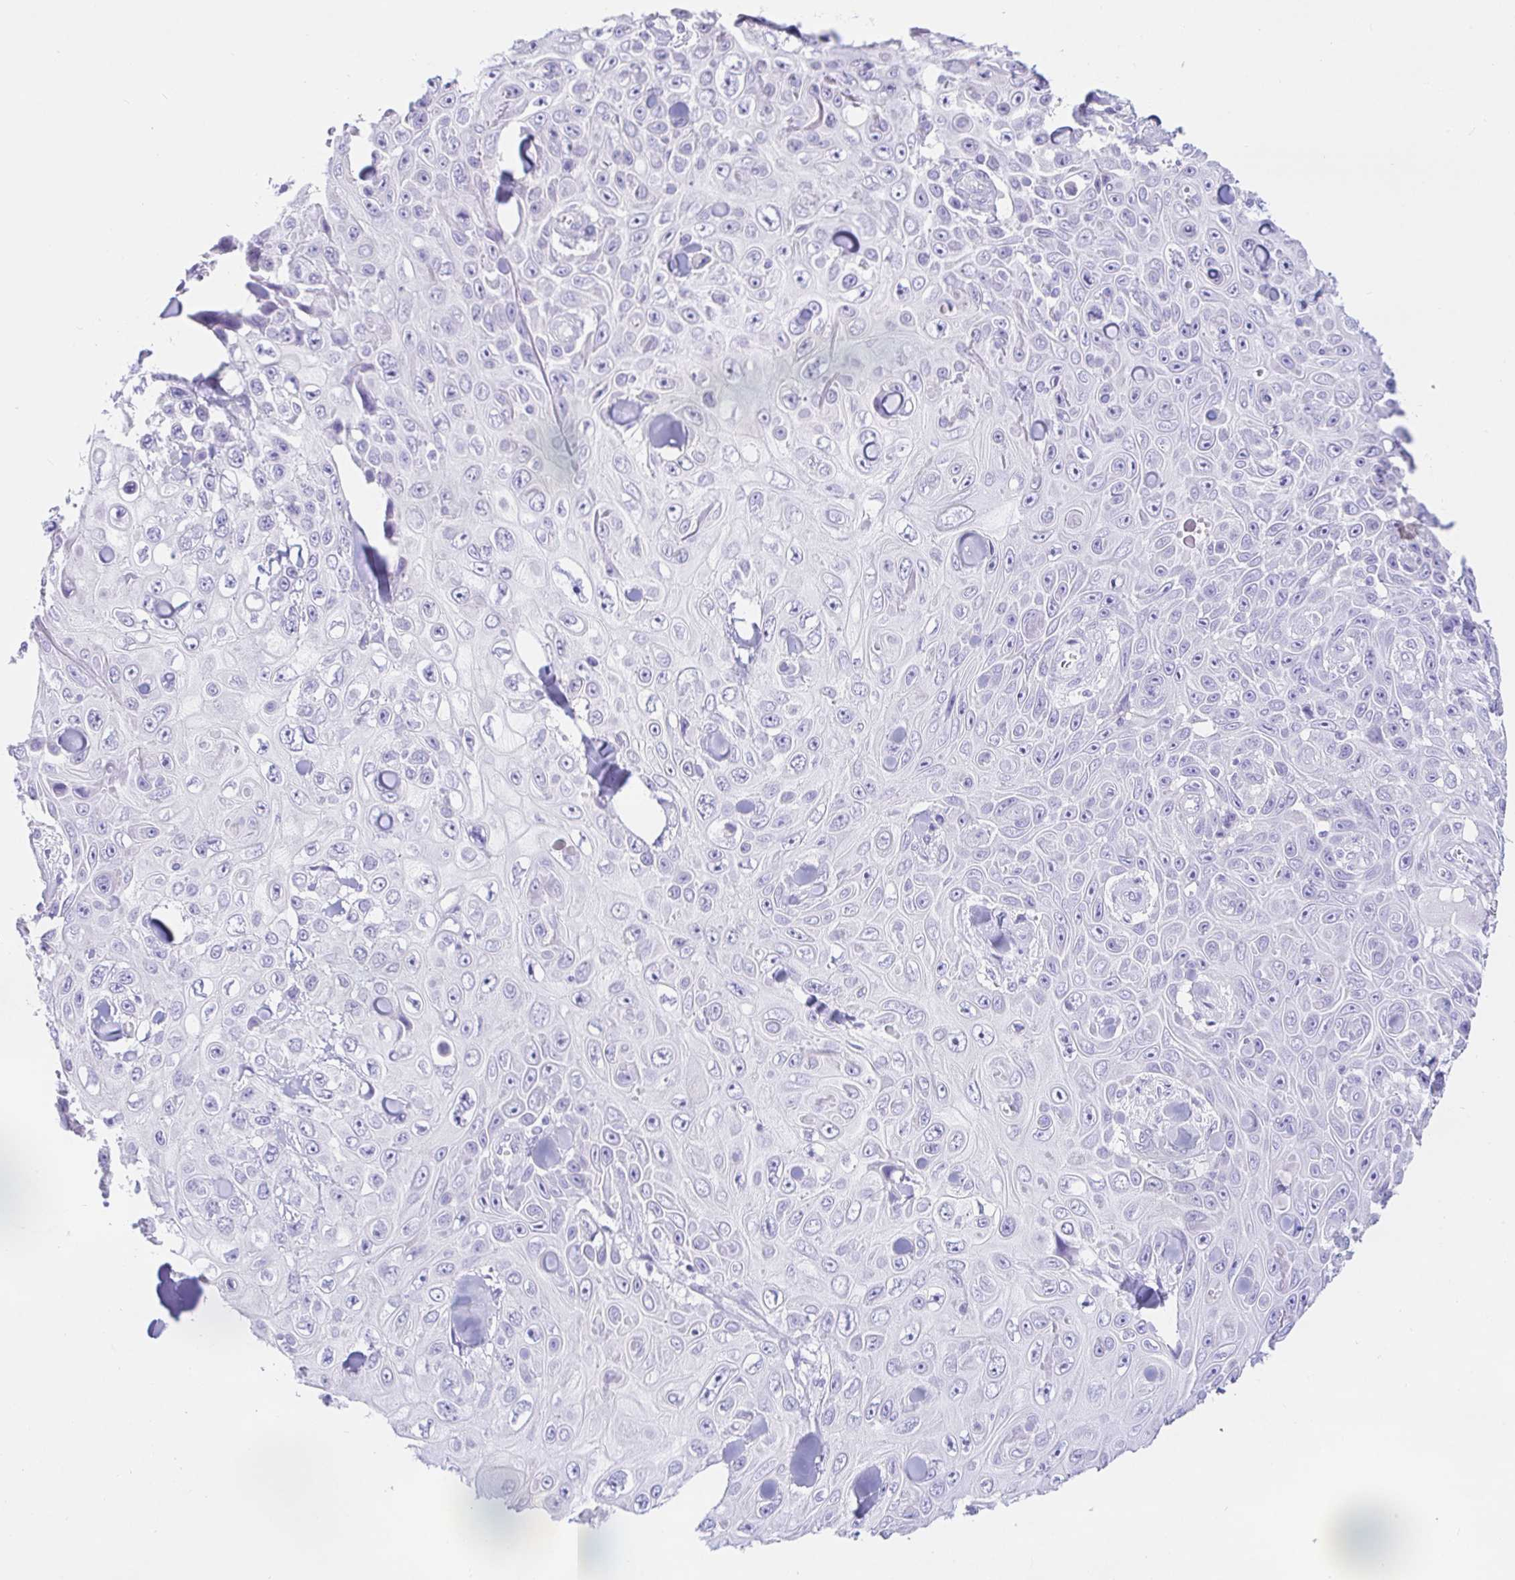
{"staining": {"intensity": "negative", "quantity": "none", "location": "none"}, "tissue": "skin cancer", "cell_type": "Tumor cells", "image_type": "cancer", "snomed": [{"axis": "morphology", "description": "Squamous cell carcinoma, NOS"}, {"axis": "topography", "description": "Skin"}], "caption": "This is a micrograph of immunohistochemistry staining of skin cancer, which shows no expression in tumor cells. Nuclei are stained in blue.", "gene": "PAX8", "patient": {"sex": "male", "age": 82}}